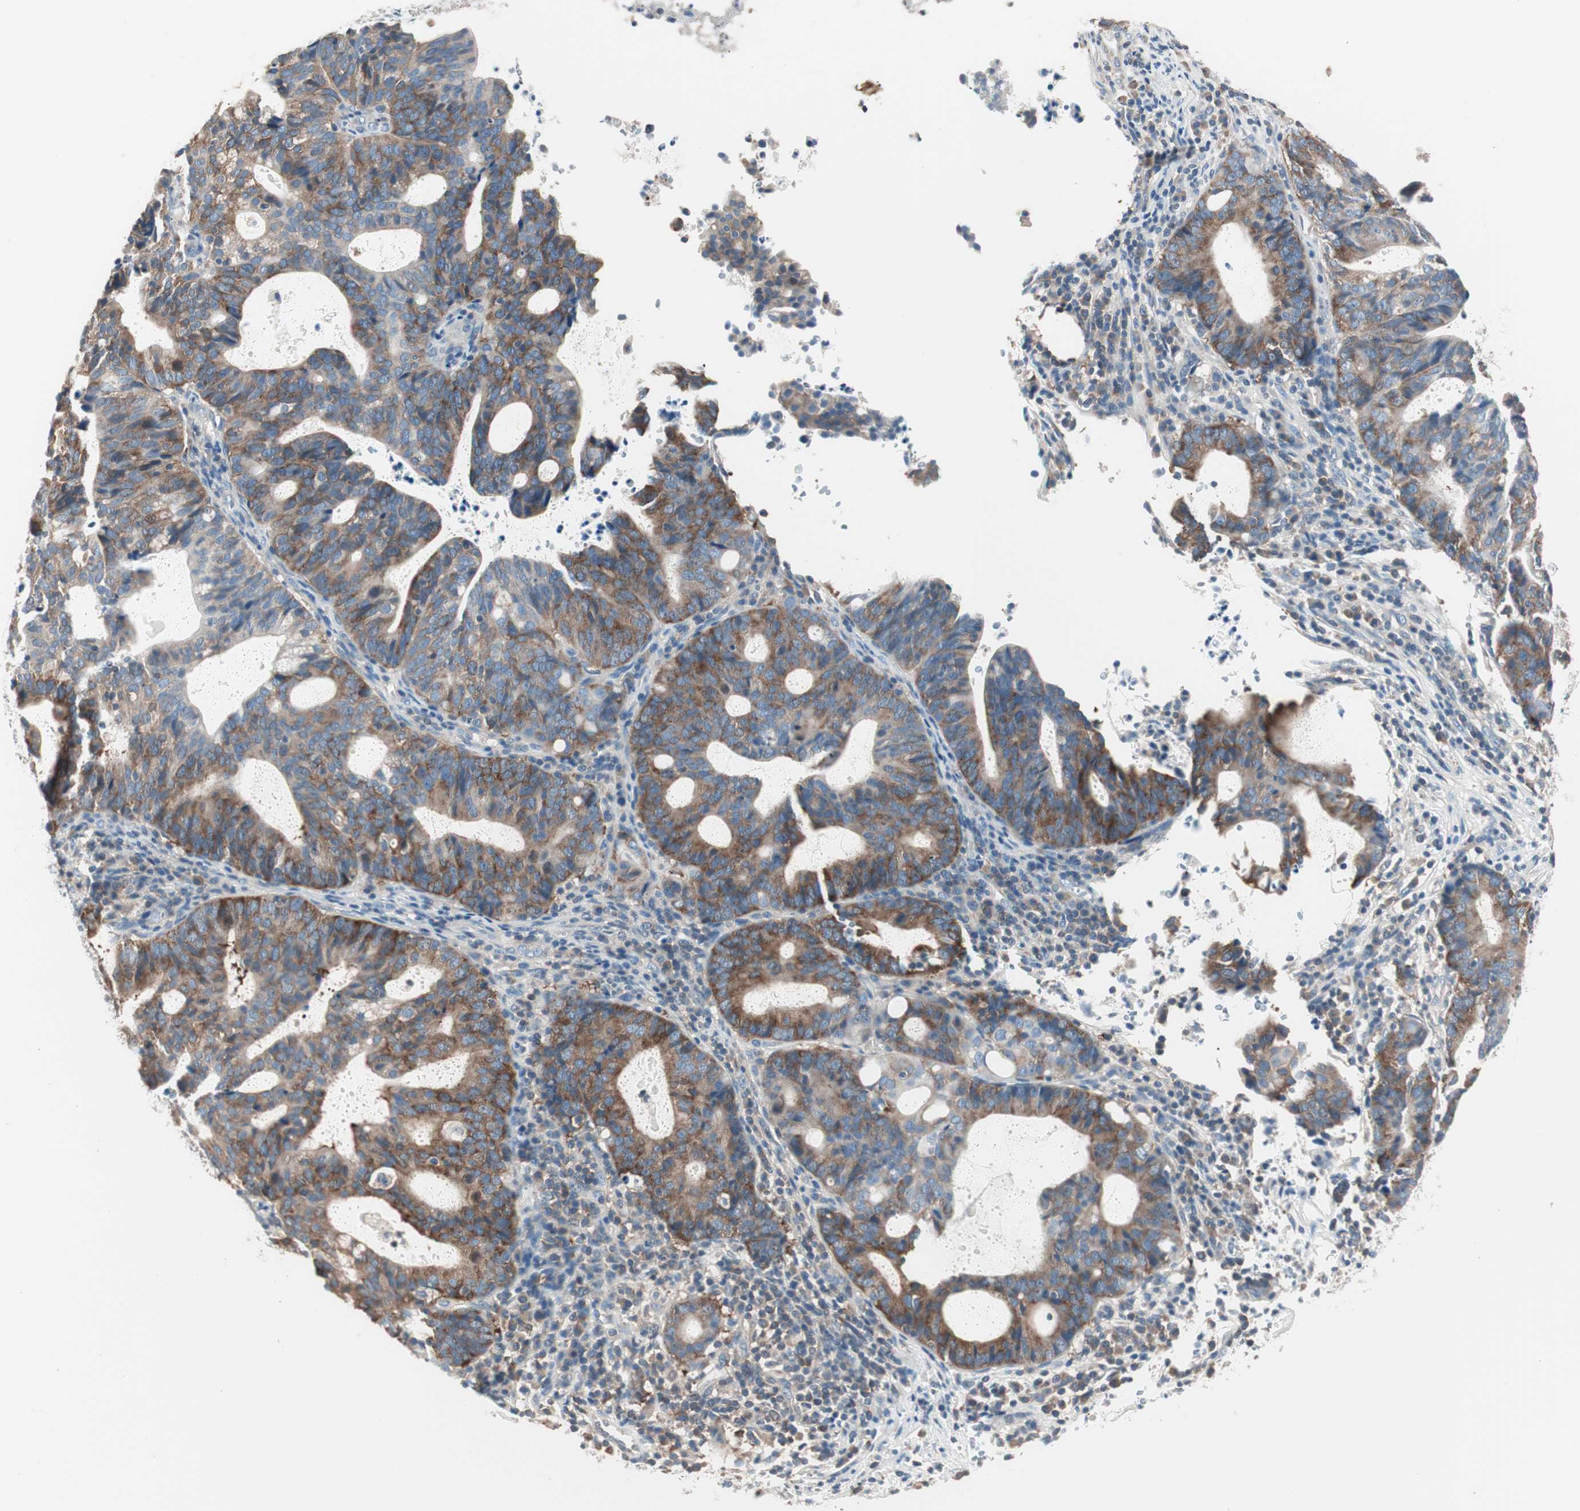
{"staining": {"intensity": "moderate", "quantity": ">75%", "location": "cytoplasmic/membranous"}, "tissue": "endometrial cancer", "cell_type": "Tumor cells", "image_type": "cancer", "snomed": [{"axis": "morphology", "description": "Adenocarcinoma, NOS"}, {"axis": "topography", "description": "Uterus"}], "caption": "A brown stain labels moderate cytoplasmic/membranous expression of a protein in endometrial adenocarcinoma tumor cells. (IHC, brightfield microscopy, high magnification).", "gene": "RAD54B", "patient": {"sex": "female", "age": 83}}